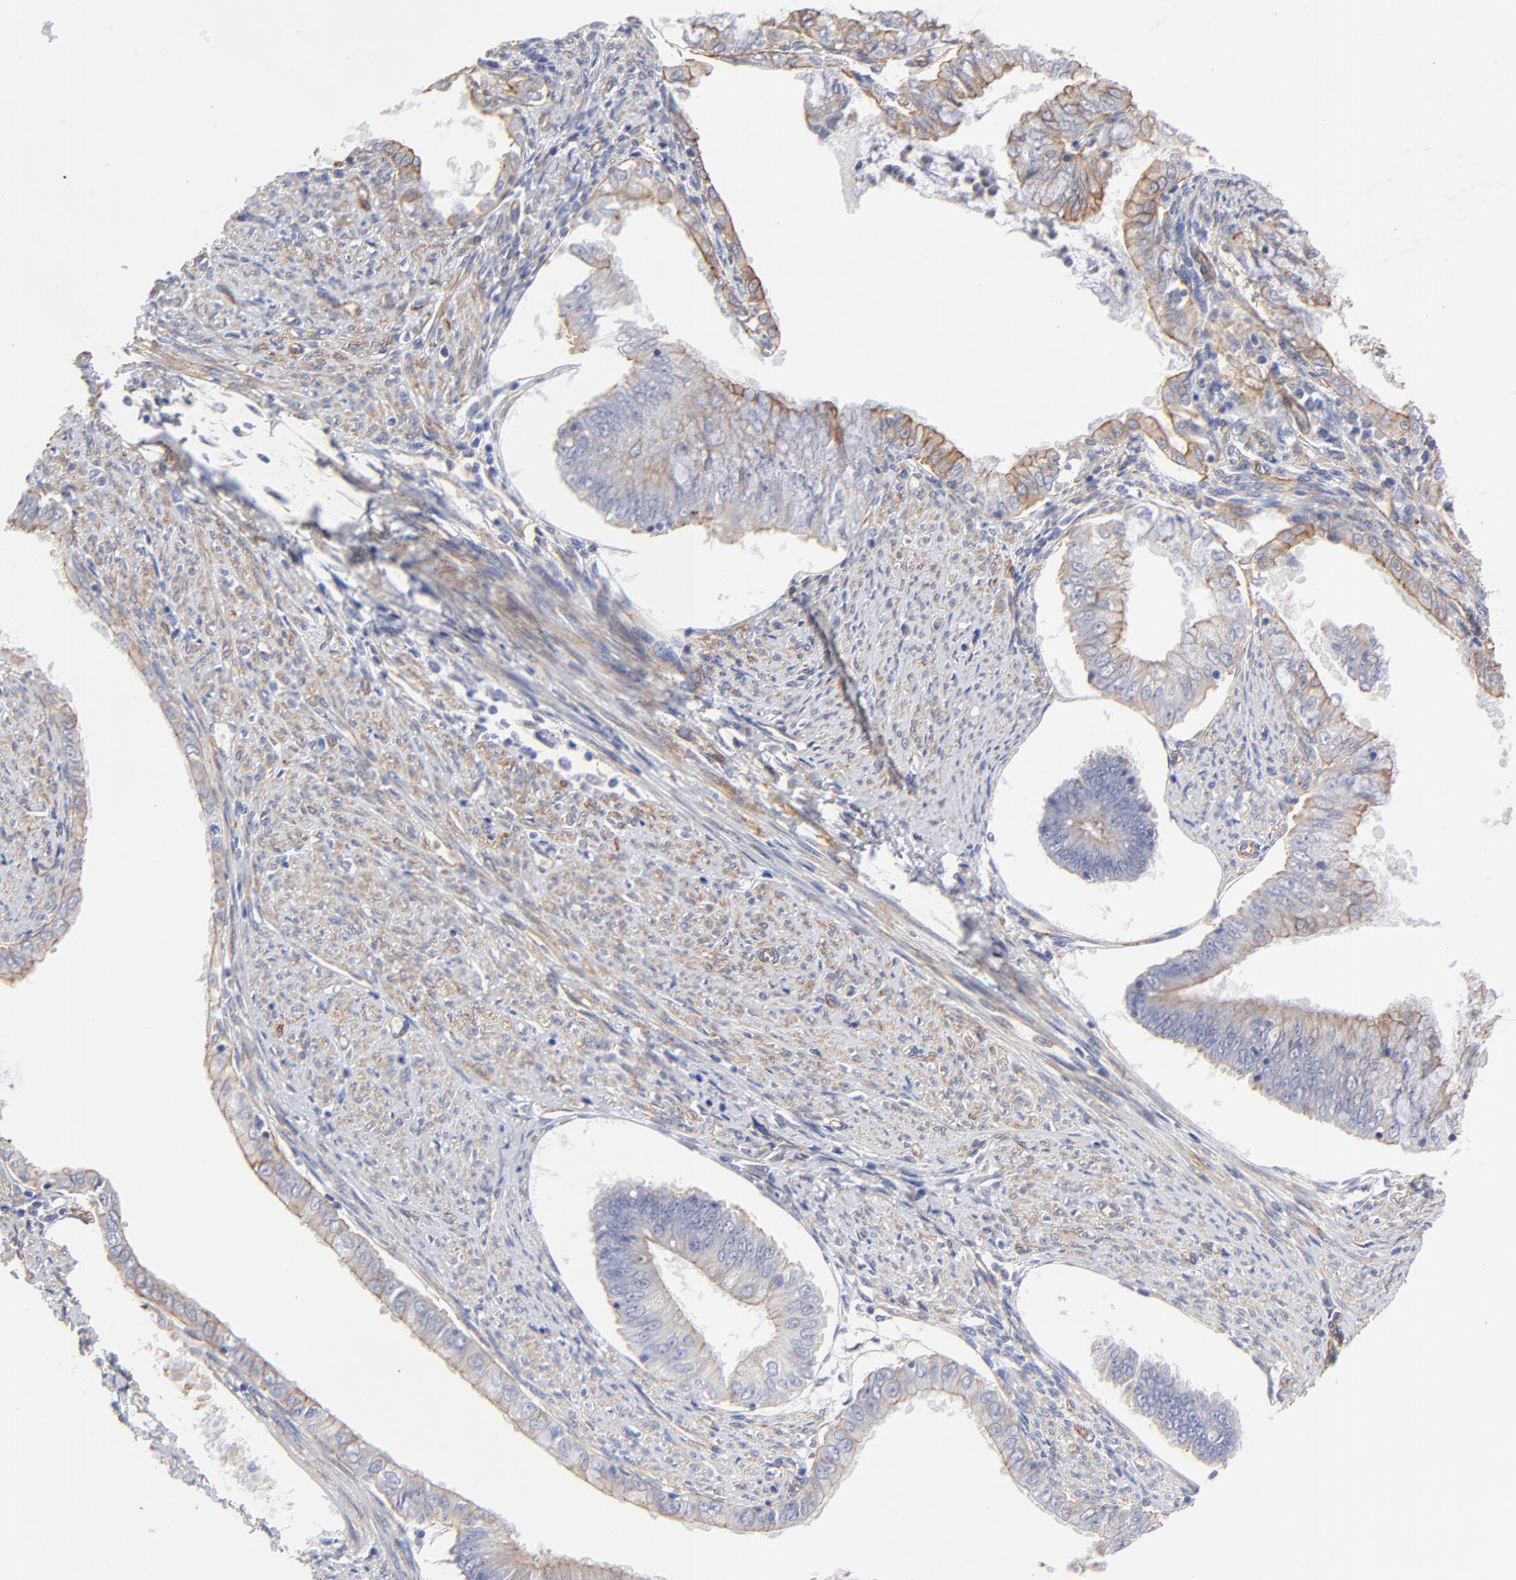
{"staining": {"intensity": "moderate", "quantity": "25%-75%", "location": "cytoplasmic/membranous"}, "tissue": "endometrial cancer", "cell_type": "Tumor cells", "image_type": "cancer", "snomed": [{"axis": "morphology", "description": "Adenocarcinoma, NOS"}, {"axis": "topography", "description": "Endometrium"}], "caption": "Approximately 25%-75% of tumor cells in human endometrial adenocarcinoma reveal moderate cytoplasmic/membranous protein expression as visualized by brown immunohistochemical staining.", "gene": "LRCH2", "patient": {"sex": "female", "age": 76}}